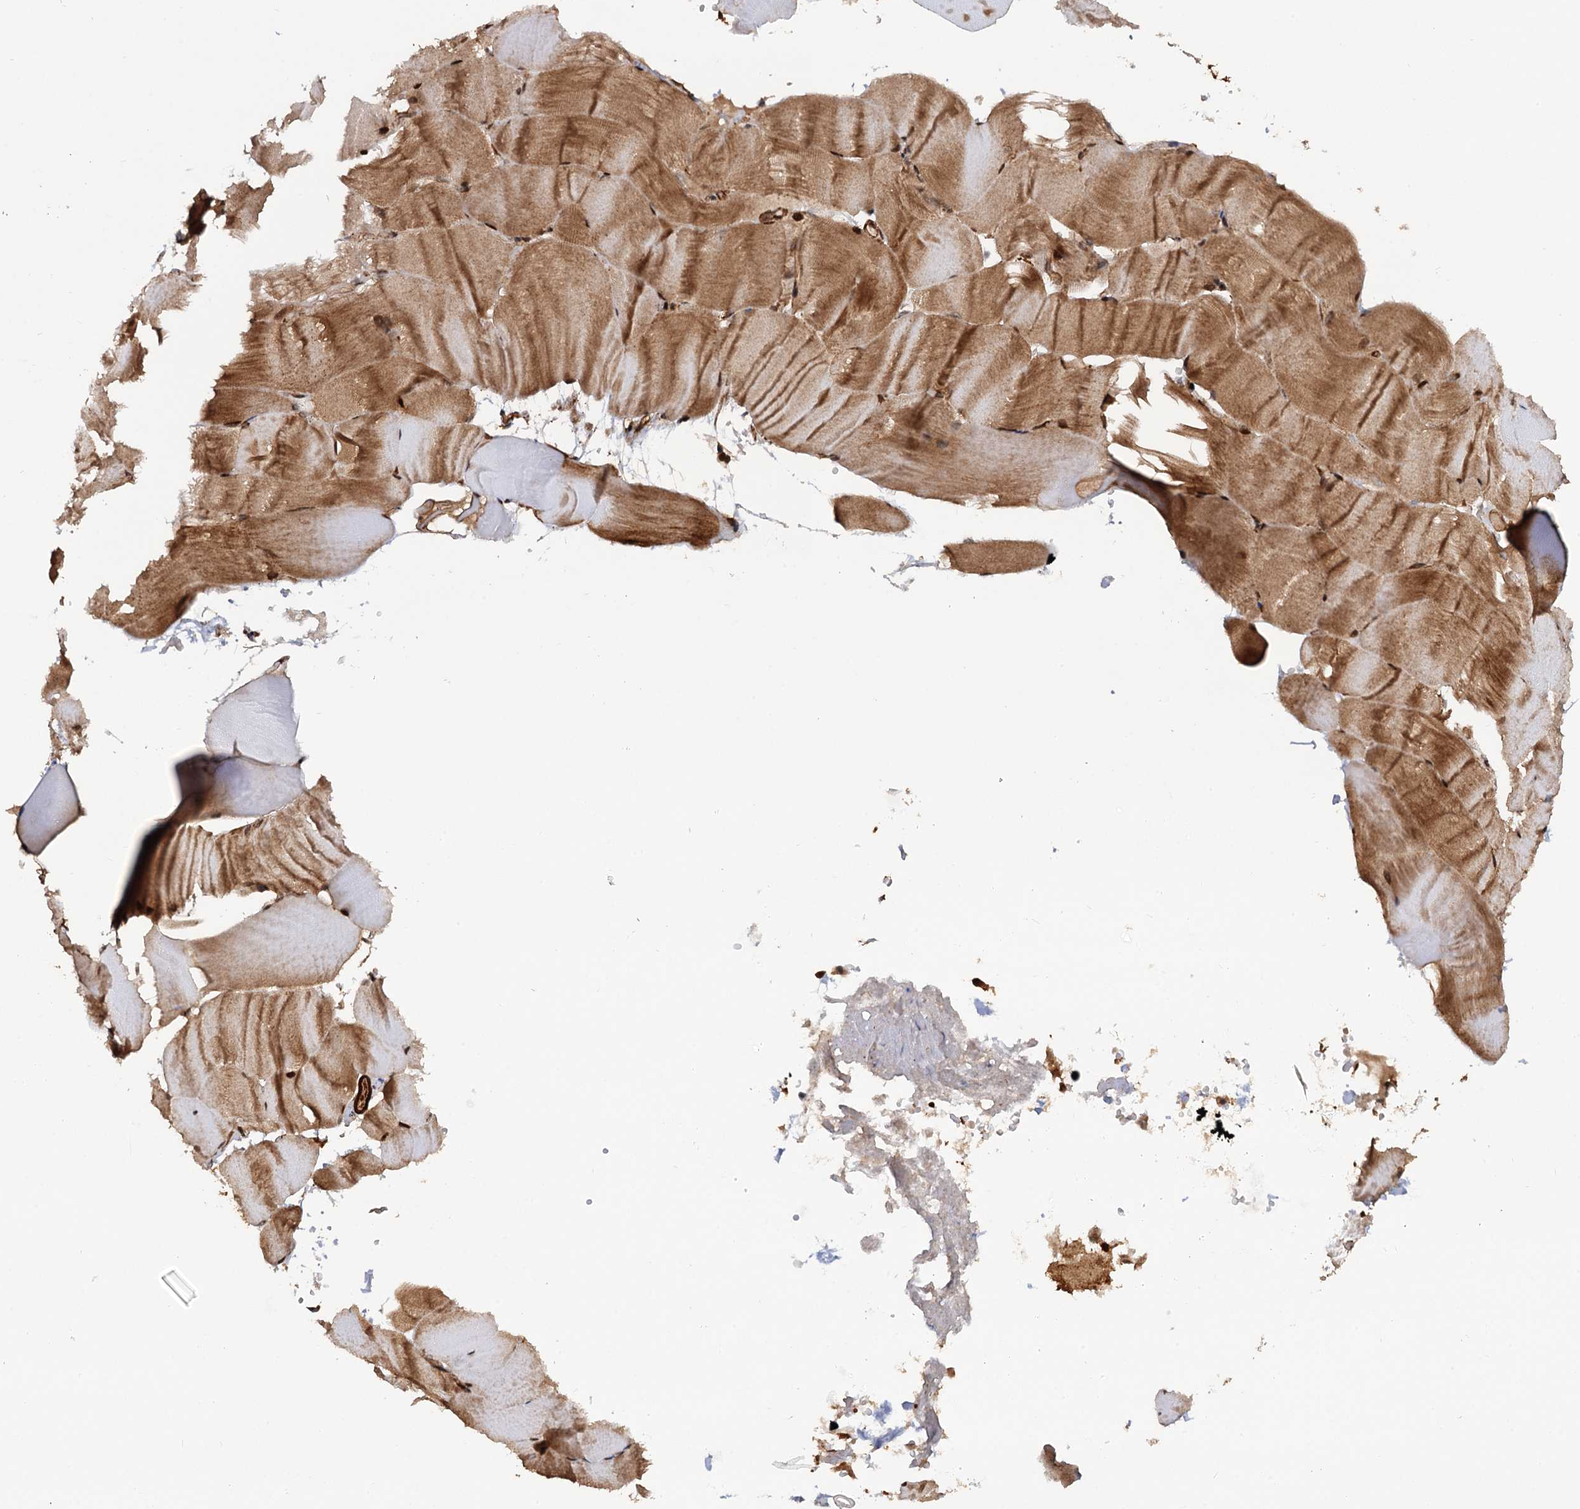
{"staining": {"intensity": "moderate", "quantity": "25%-75%", "location": "cytoplasmic/membranous,nuclear"}, "tissue": "skeletal muscle", "cell_type": "Myocytes", "image_type": "normal", "snomed": [{"axis": "morphology", "description": "Normal tissue, NOS"}, {"axis": "topography", "description": "Skeletal muscle"}, {"axis": "topography", "description": "Parathyroid gland"}], "caption": "IHC staining of benign skeletal muscle, which displays medium levels of moderate cytoplasmic/membranous,nuclear expression in about 25%-75% of myocytes indicating moderate cytoplasmic/membranous,nuclear protein positivity. The staining was performed using DAB (brown) for protein detection and nuclei were counterstained in hematoxylin (blue).", "gene": "SNRNP25", "patient": {"sex": "female", "age": 37}}